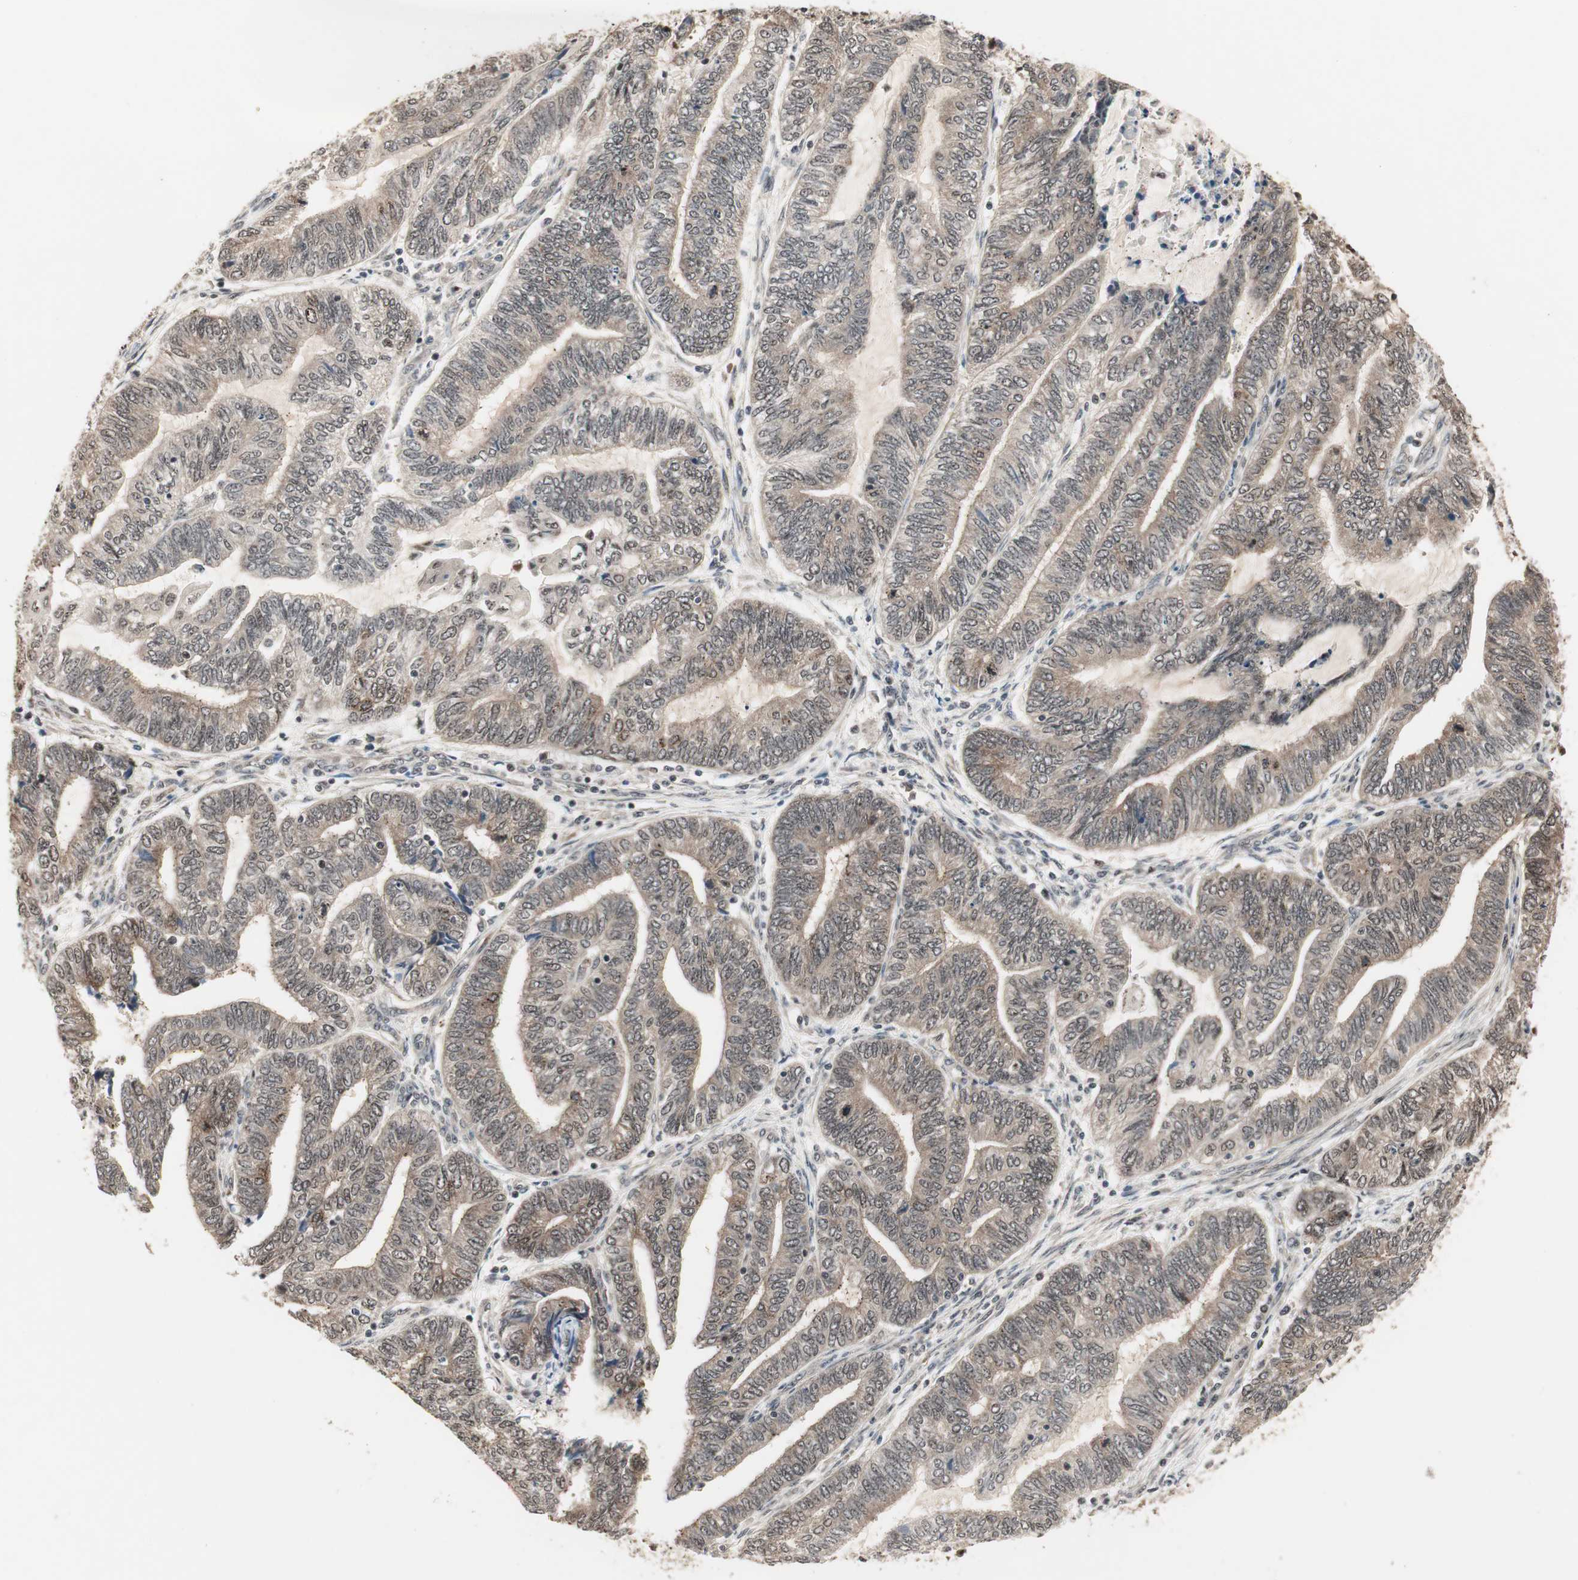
{"staining": {"intensity": "moderate", "quantity": ">75%", "location": "cytoplasmic/membranous,nuclear"}, "tissue": "endometrial cancer", "cell_type": "Tumor cells", "image_type": "cancer", "snomed": [{"axis": "morphology", "description": "Adenocarcinoma, NOS"}, {"axis": "topography", "description": "Uterus"}, {"axis": "topography", "description": "Endometrium"}], "caption": "Endometrial cancer (adenocarcinoma) stained for a protein demonstrates moderate cytoplasmic/membranous and nuclear positivity in tumor cells.", "gene": "CSNK2B", "patient": {"sex": "female", "age": 70}}